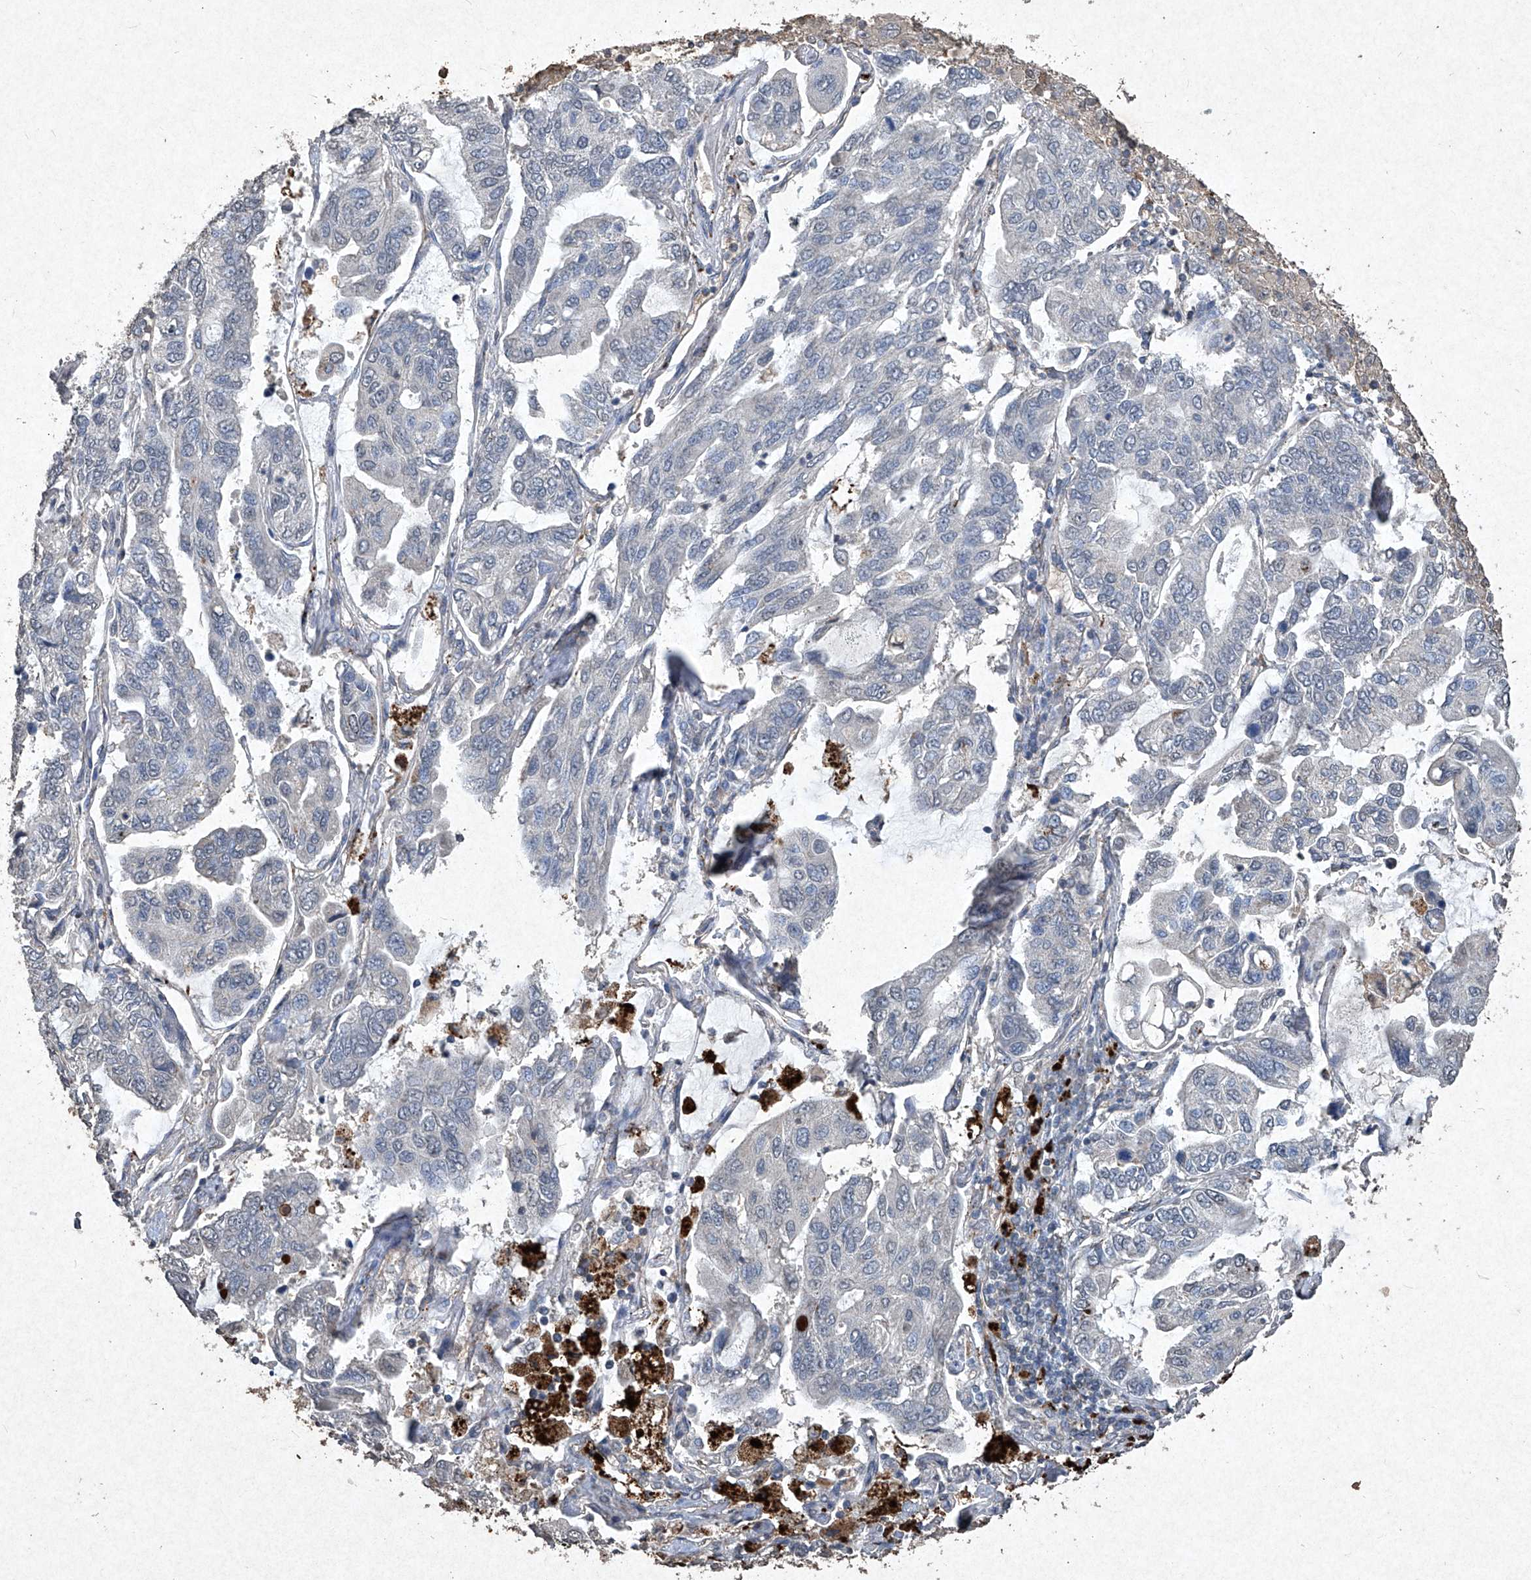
{"staining": {"intensity": "moderate", "quantity": "<25%", "location": "cytoplasmic/membranous"}, "tissue": "lung cancer", "cell_type": "Tumor cells", "image_type": "cancer", "snomed": [{"axis": "morphology", "description": "Adenocarcinoma, NOS"}, {"axis": "topography", "description": "Lung"}], "caption": "A low amount of moderate cytoplasmic/membranous expression is identified in about <25% of tumor cells in lung cancer tissue. The staining was performed using DAB, with brown indicating positive protein expression. Nuclei are stained blue with hematoxylin.", "gene": "MED16", "patient": {"sex": "male", "age": 64}}